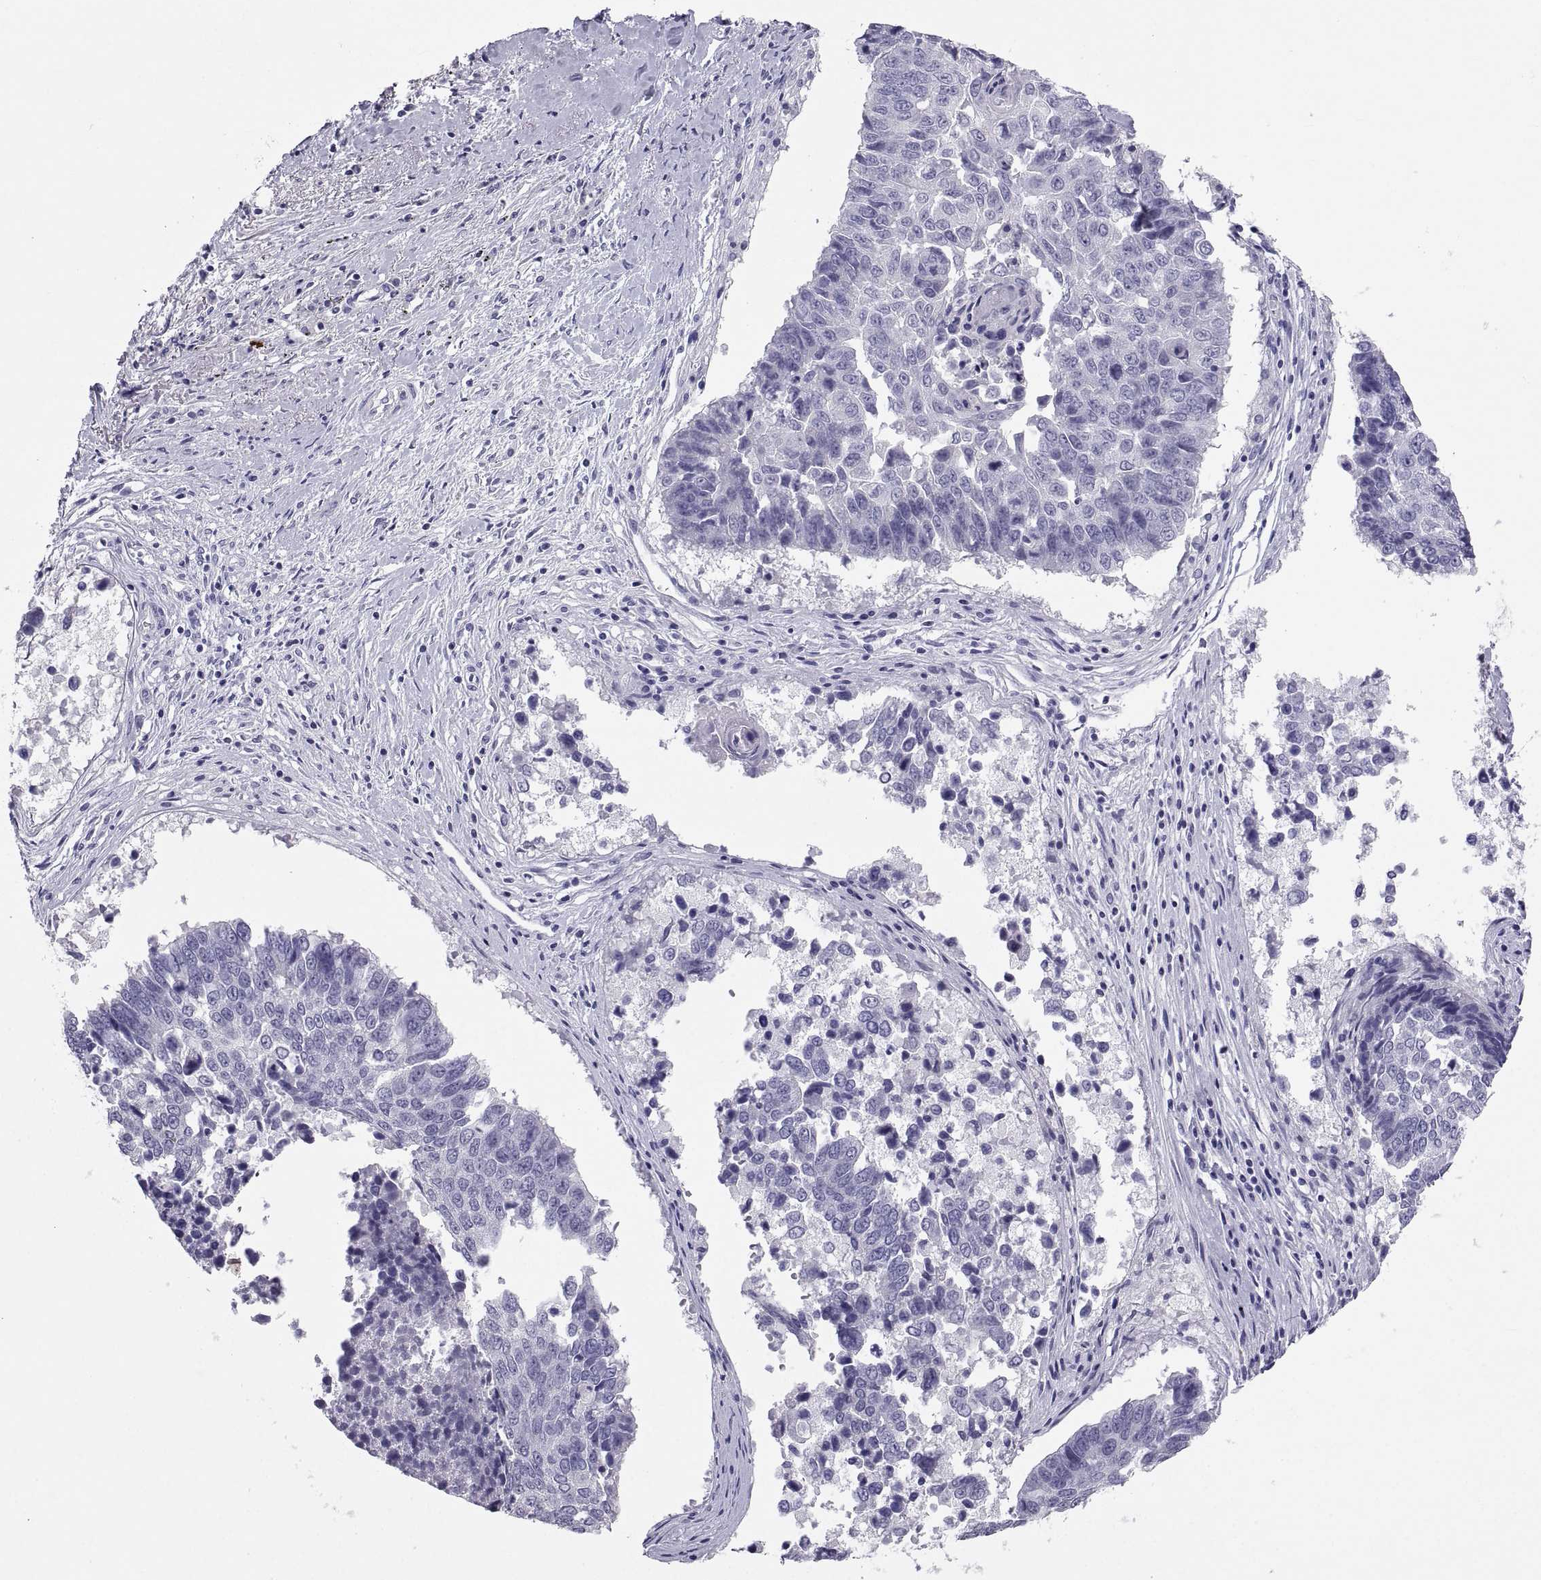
{"staining": {"intensity": "negative", "quantity": "none", "location": "none"}, "tissue": "lung cancer", "cell_type": "Tumor cells", "image_type": "cancer", "snomed": [{"axis": "morphology", "description": "Squamous cell carcinoma, NOS"}, {"axis": "topography", "description": "Lung"}], "caption": "DAB (3,3'-diaminobenzidine) immunohistochemical staining of human lung squamous cell carcinoma demonstrates no significant expression in tumor cells.", "gene": "IGSF1", "patient": {"sex": "male", "age": 73}}